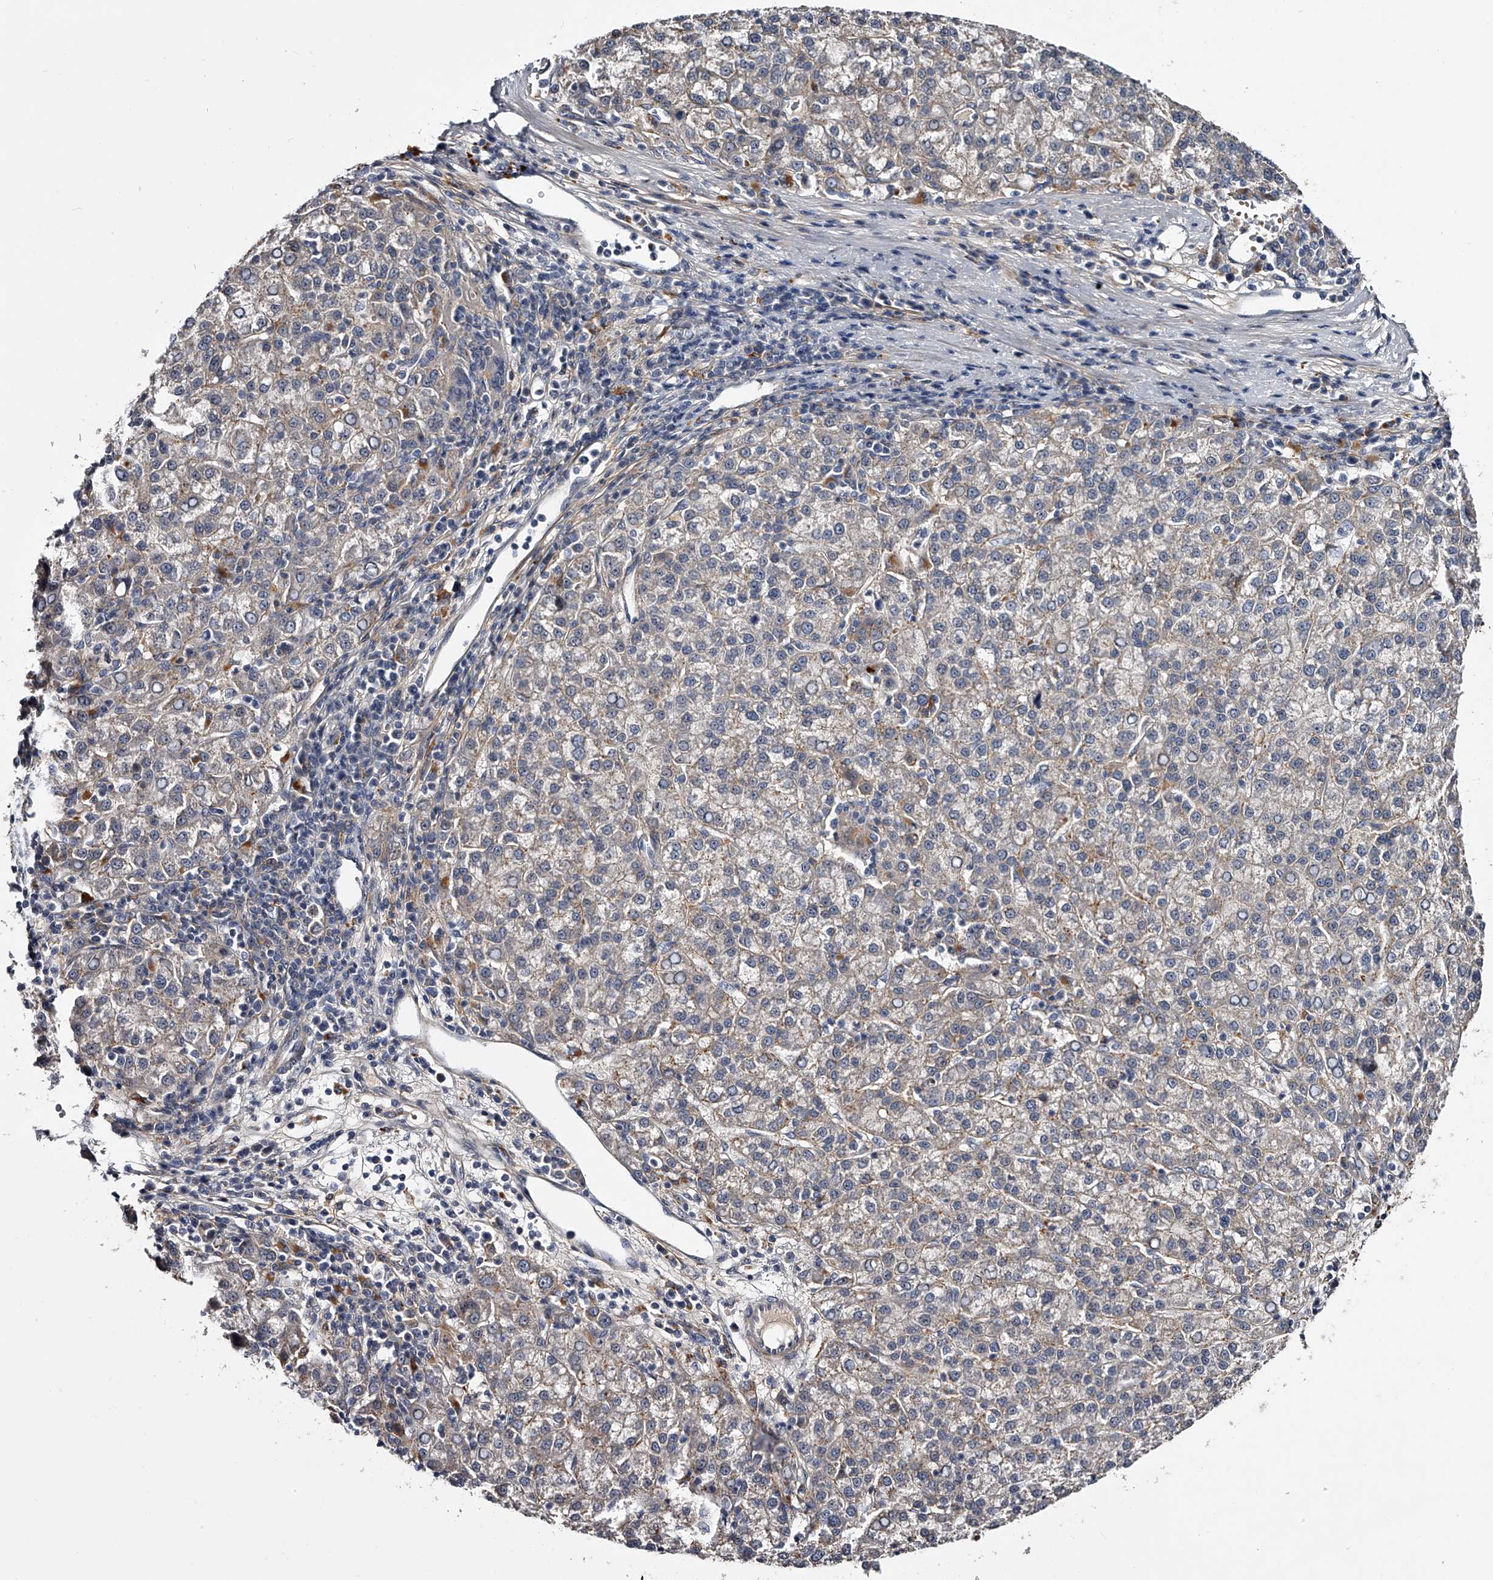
{"staining": {"intensity": "negative", "quantity": "none", "location": "none"}, "tissue": "liver cancer", "cell_type": "Tumor cells", "image_type": "cancer", "snomed": [{"axis": "morphology", "description": "Carcinoma, Hepatocellular, NOS"}, {"axis": "topography", "description": "Liver"}], "caption": "Histopathology image shows no significant protein expression in tumor cells of liver hepatocellular carcinoma. The staining was performed using DAB (3,3'-diaminobenzidine) to visualize the protein expression in brown, while the nuclei were stained in blue with hematoxylin (Magnification: 20x).", "gene": "MDN1", "patient": {"sex": "female", "age": 58}}